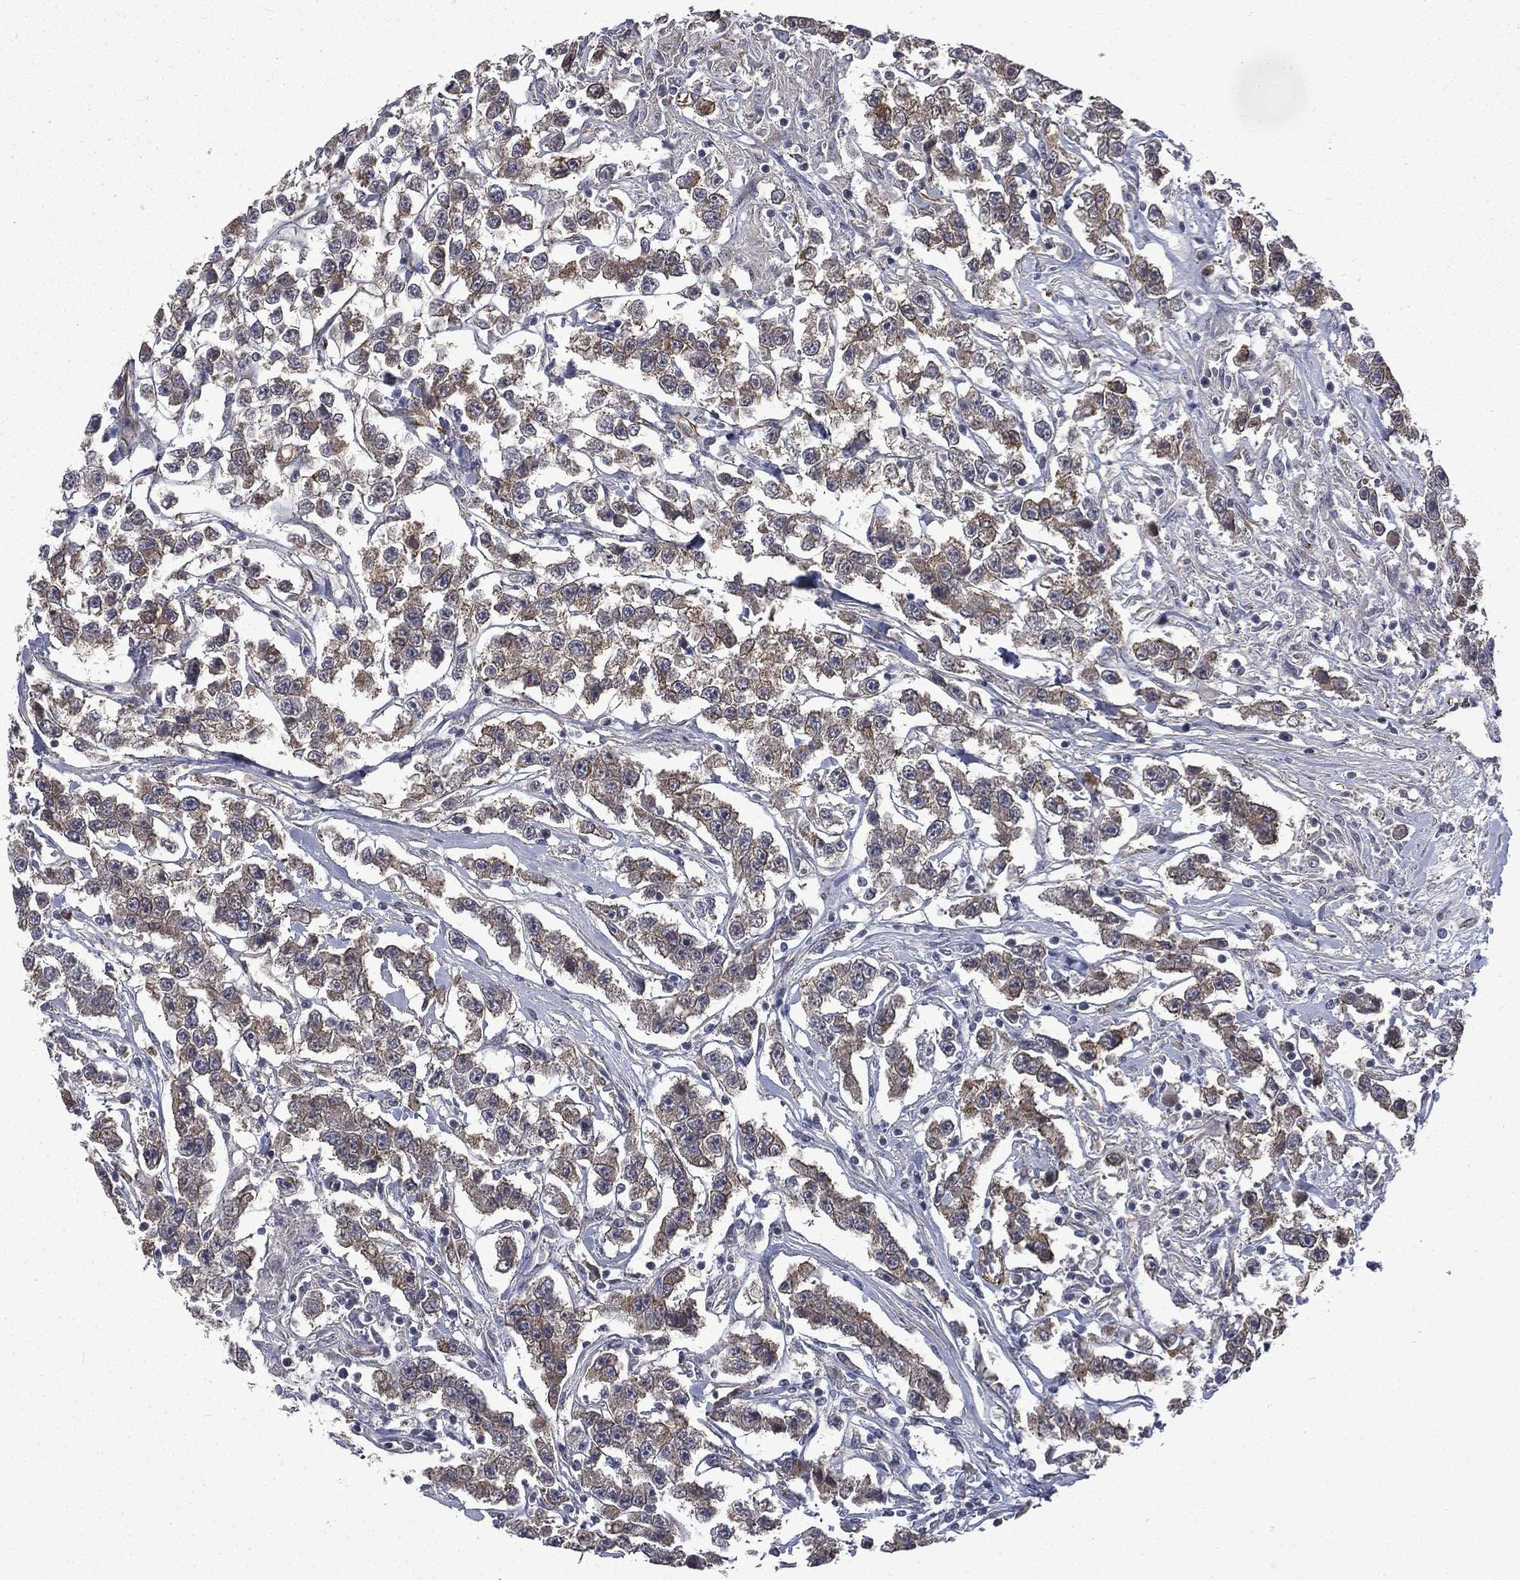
{"staining": {"intensity": "weak", "quantity": "<25%", "location": "cytoplasmic/membranous"}, "tissue": "testis cancer", "cell_type": "Tumor cells", "image_type": "cancer", "snomed": [{"axis": "morphology", "description": "Seminoma, NOS"}, {"axis": "topography", "description": "Testis"}], "caption": "The IHC histopathology image has no significant positivity in tumor cells of testis cancer (seminoma) tissue. (Stains: DAB (3,3'-diaminobenzidine) IHC with hematoxylin counter stain, Microscopy: brightfield microscopy at high magnification).", "gene": "PPFIBP1", "patient": {"sex": "male", "age": 59}}